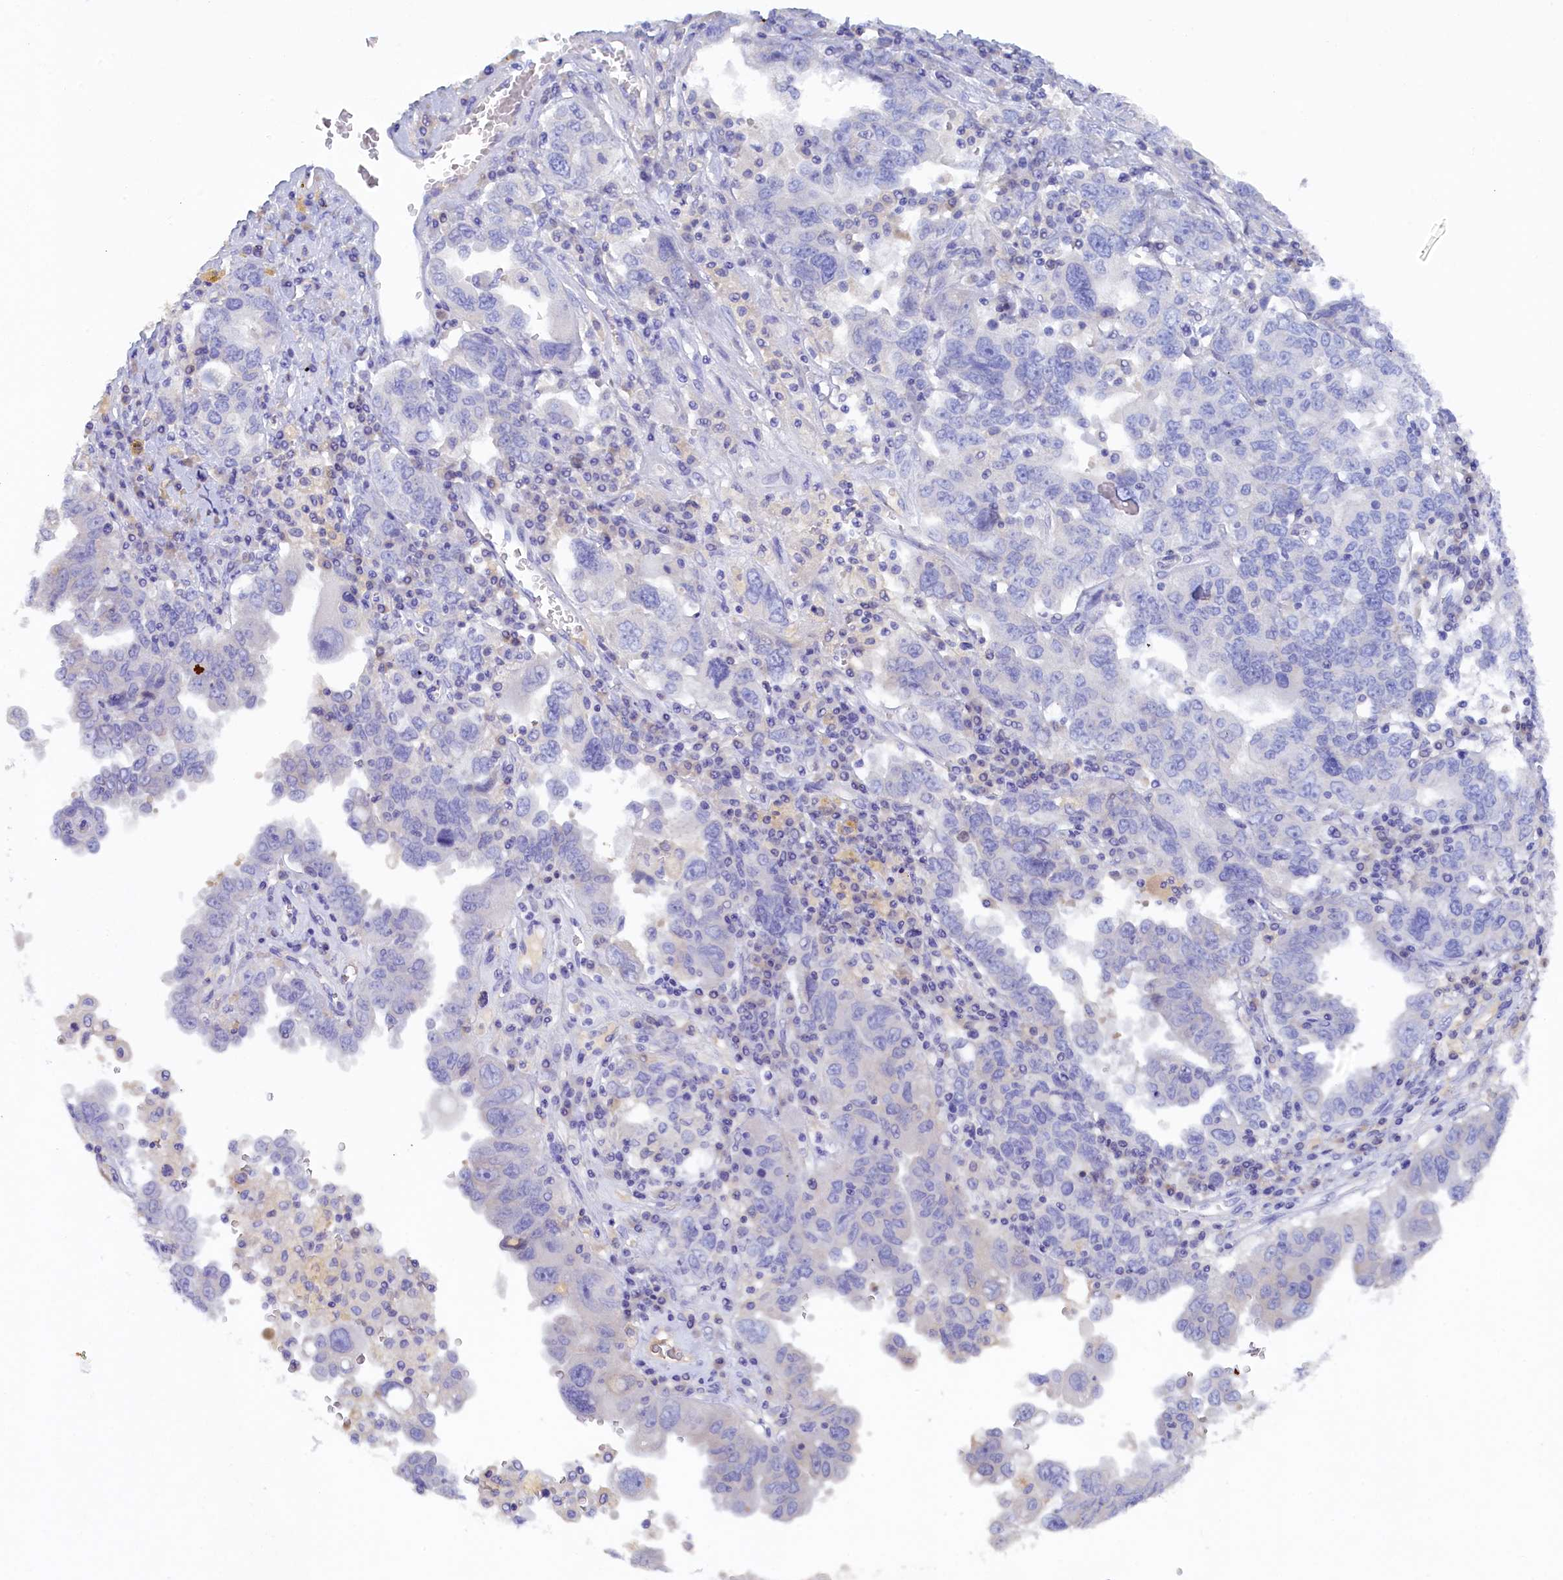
{"staining": {"intensity": "negative", "quantity": "none", "location": "none"}, "tissue": "ovarian cancer", "cell_type": "Tumor cells", "image_type": "cancer", "snomed": [{"axis": "morphology", "description": "Carcinoma, endometroid"}, {"axis": "topography", "description": "Ovary"}], "caption": "Ovarian cancer was stained to show a protein in brown. There is no significant staining in tumor cells.", "gene": "MYADML2", "patient": {"sex": "female", "age": 62}}